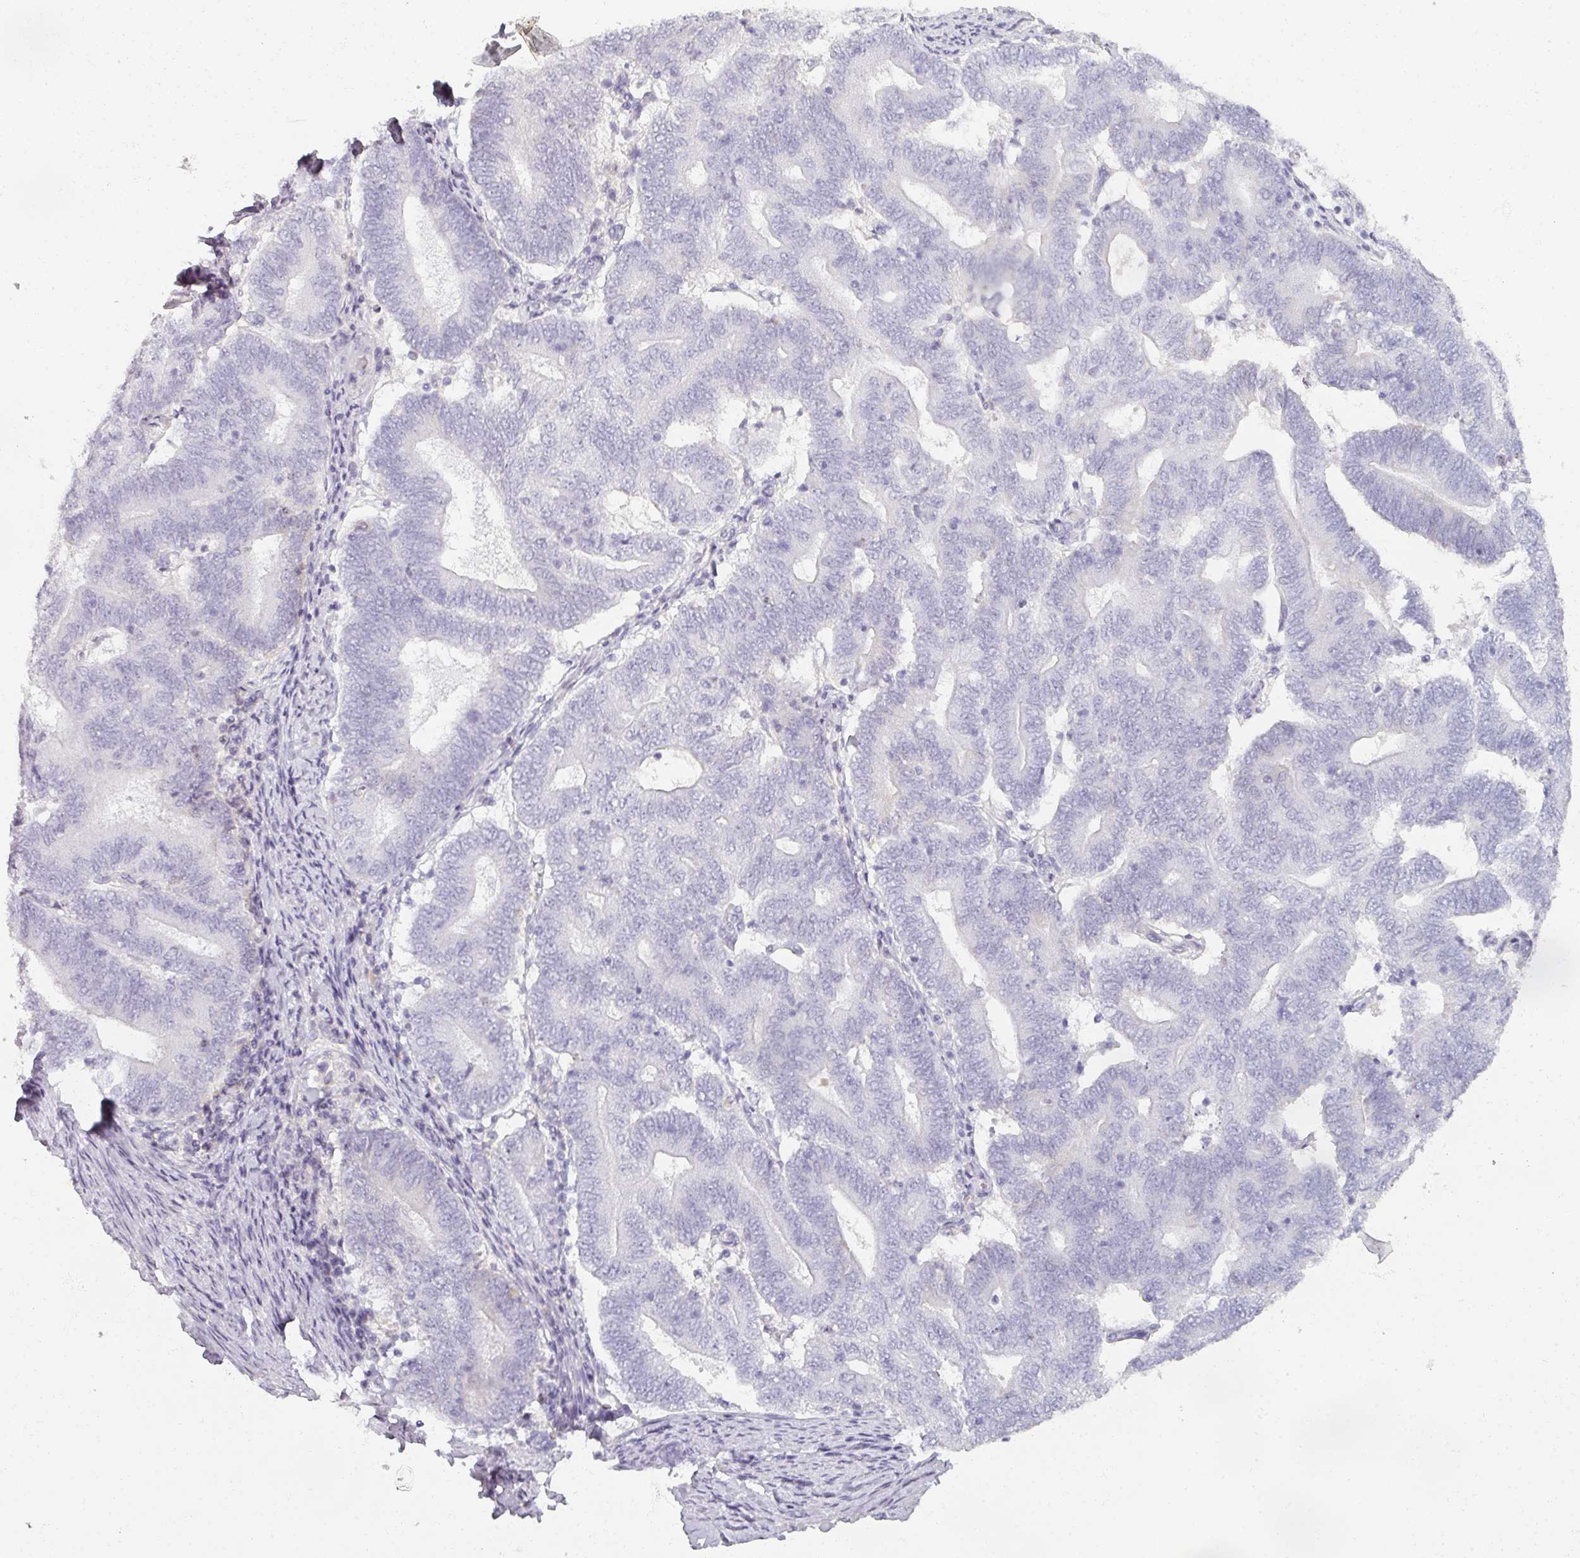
{"staining": {"intensity": "negative", "quantity": "none", "location": "none"}, "tissue": "endometrial cancer", "cell_type": "Tumor cells", "image_type": "cancer", "snomed": [{"axis": "morphology", "description": "Adenocarcinoma, NOS"}, {"axis": "topography", "description": "Endometrium"}], "caption": "IHC of human endometrial cancer reveals no expression in tumor cells.", "gene": "REG3G", "patient": {"sex": "female", "age": 70}}